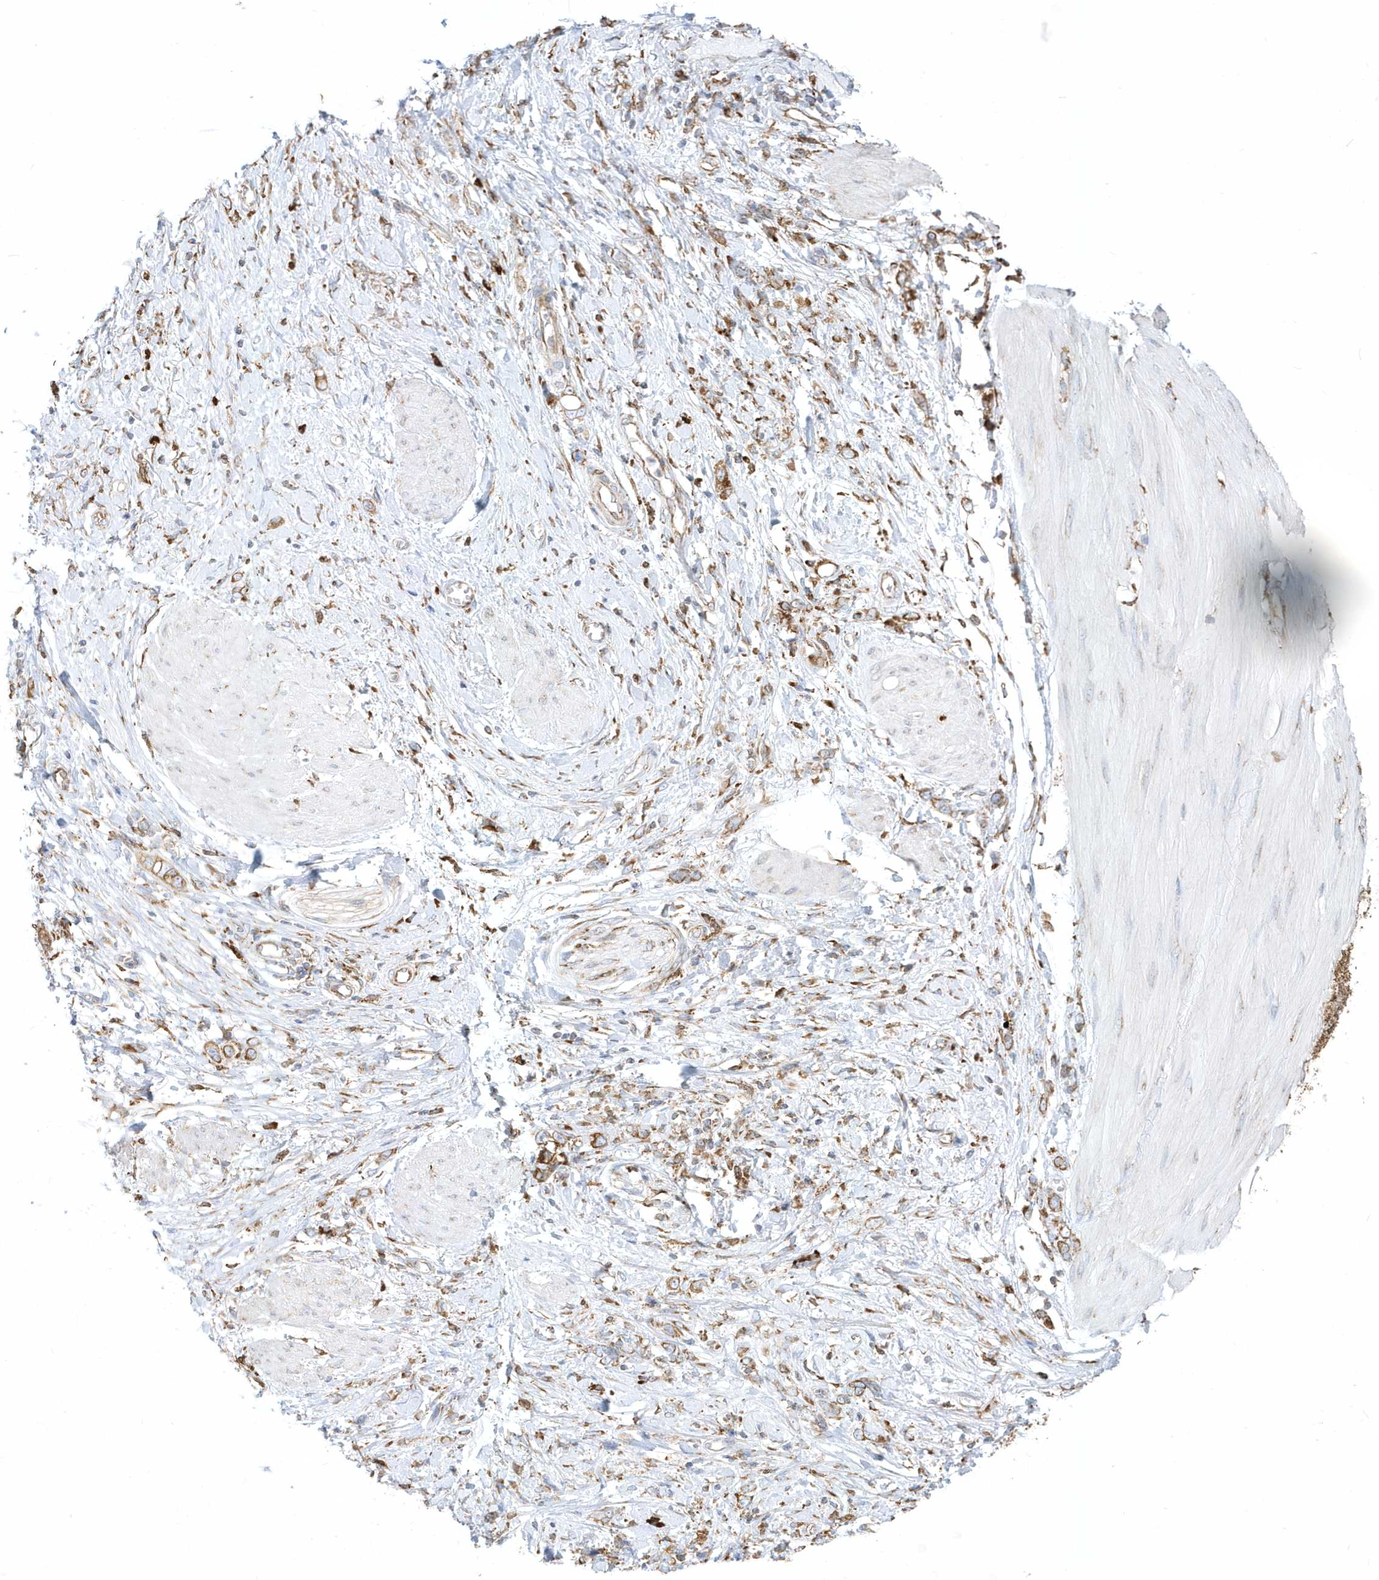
{"staining": {"intensity": "moderate", "quantity": ">75%", "location": "cytoplasmic/membranous"}, "tissue": "stomach cancer", "cell_type": "Tumor cells", "image_type": "cancer", "snomed": [{"axis": "morphology", "description": "Adenocarcinoma, NOS"}, {"axis": "topography", "description": "Stomach"}], "caption": "Brown immunohistochemical staining in human adenocarcinoma (stomach) demonstrates moderate cytoplasmic/membranous expression in about >75% of tumor cells. (IHC, brightfield microscopy, high magnification).", "gene": "PDIA6", "patient": {"sex": "female", "age": 76}}